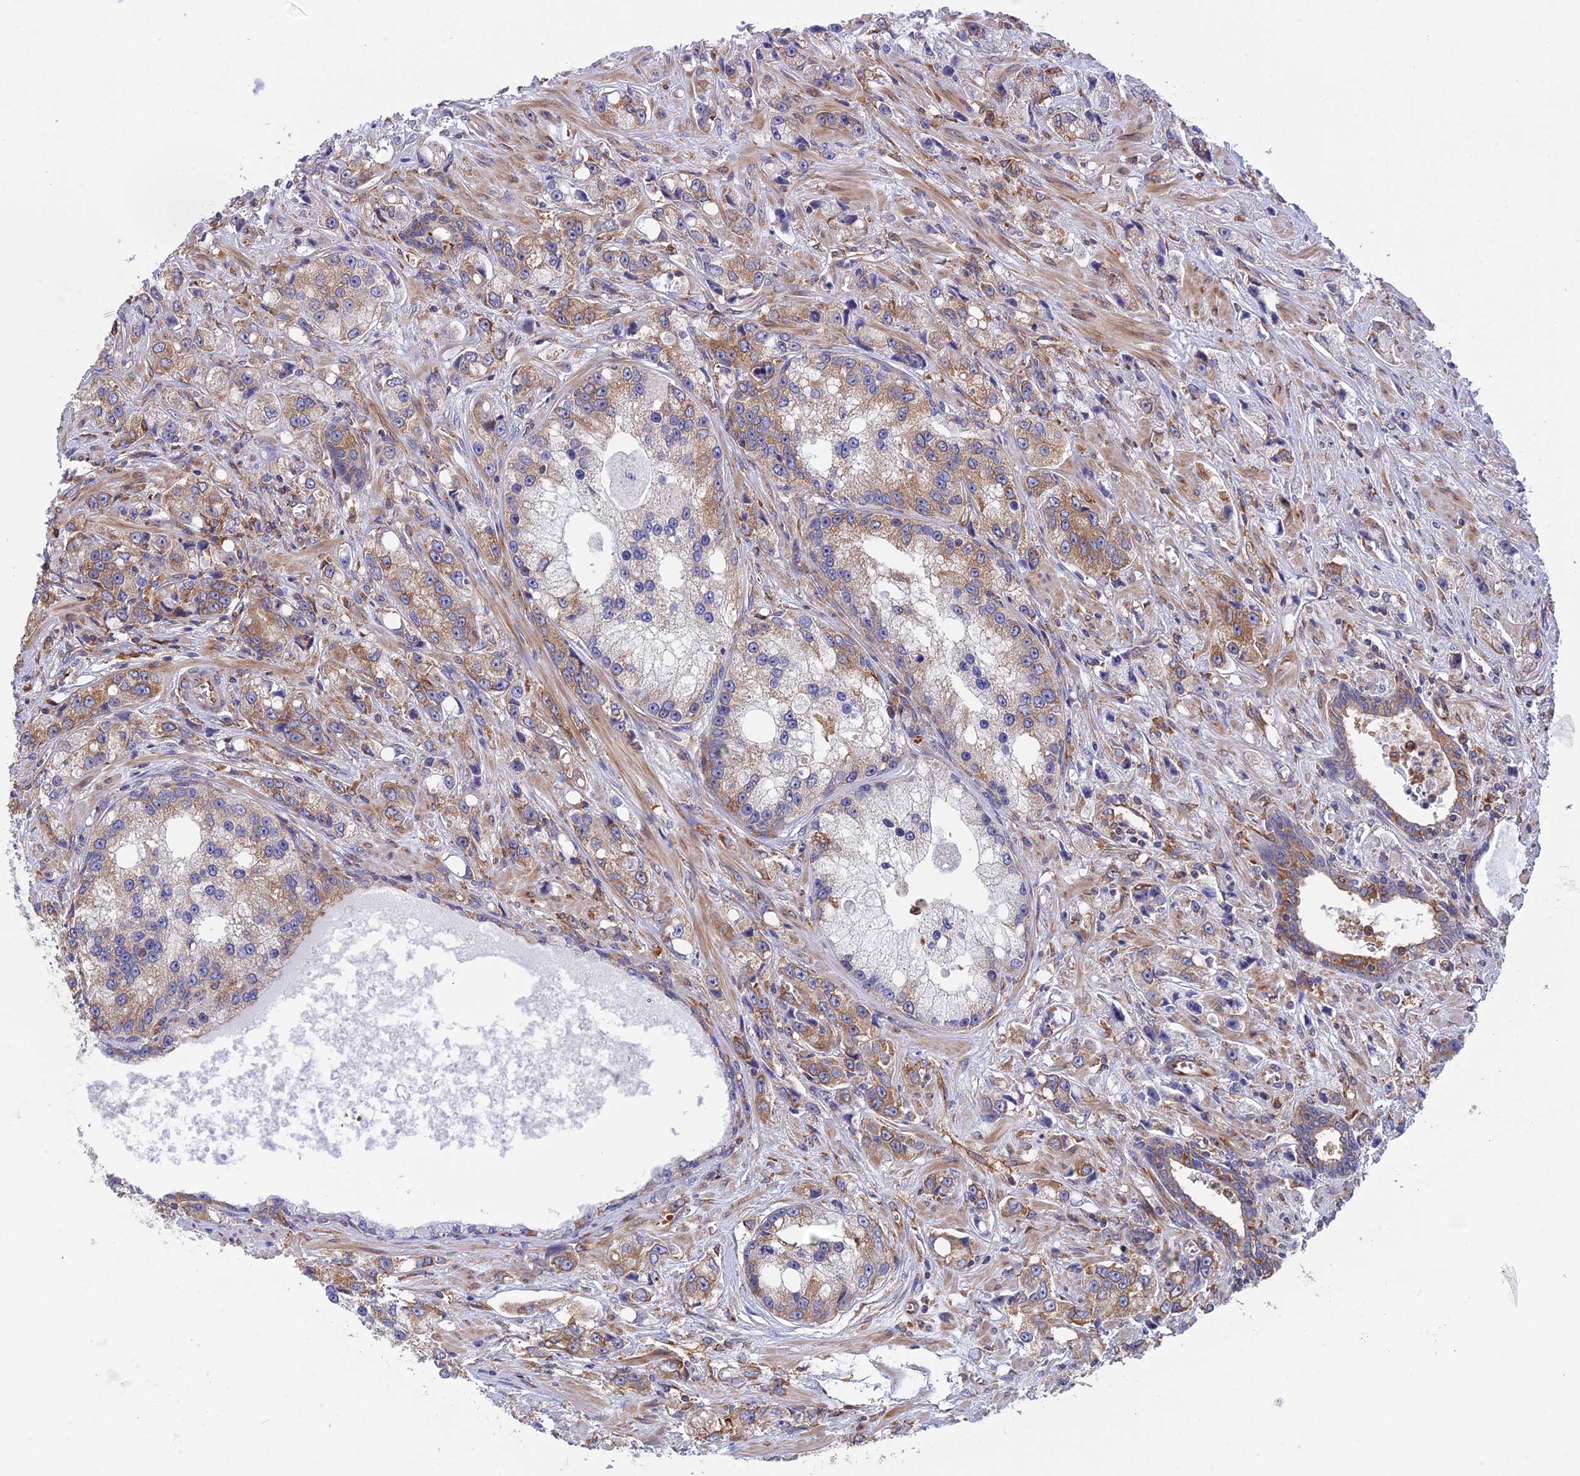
{"staining": {"intensity": "moderate", "quantity": "25%-75%", "location": "cytoplasmic/membranous"}, "tissue": "prostate cancer", "cell_type": "Tumor cells", "image_type": "cancer", "snomed": [{"axis": "morphology", "description": "Adenocarcinoma, High grade"}, {"axis": "topography", "description": "Prostate"}], "caption": "A histopathology image of prostate adenocarcinoma (high-grade) stained for a protein displays moderate cytoplasmic/membranous brown staining in tumor cells.", "gene": "GMIP", "patient": {"sex": "male", "age": 74}}